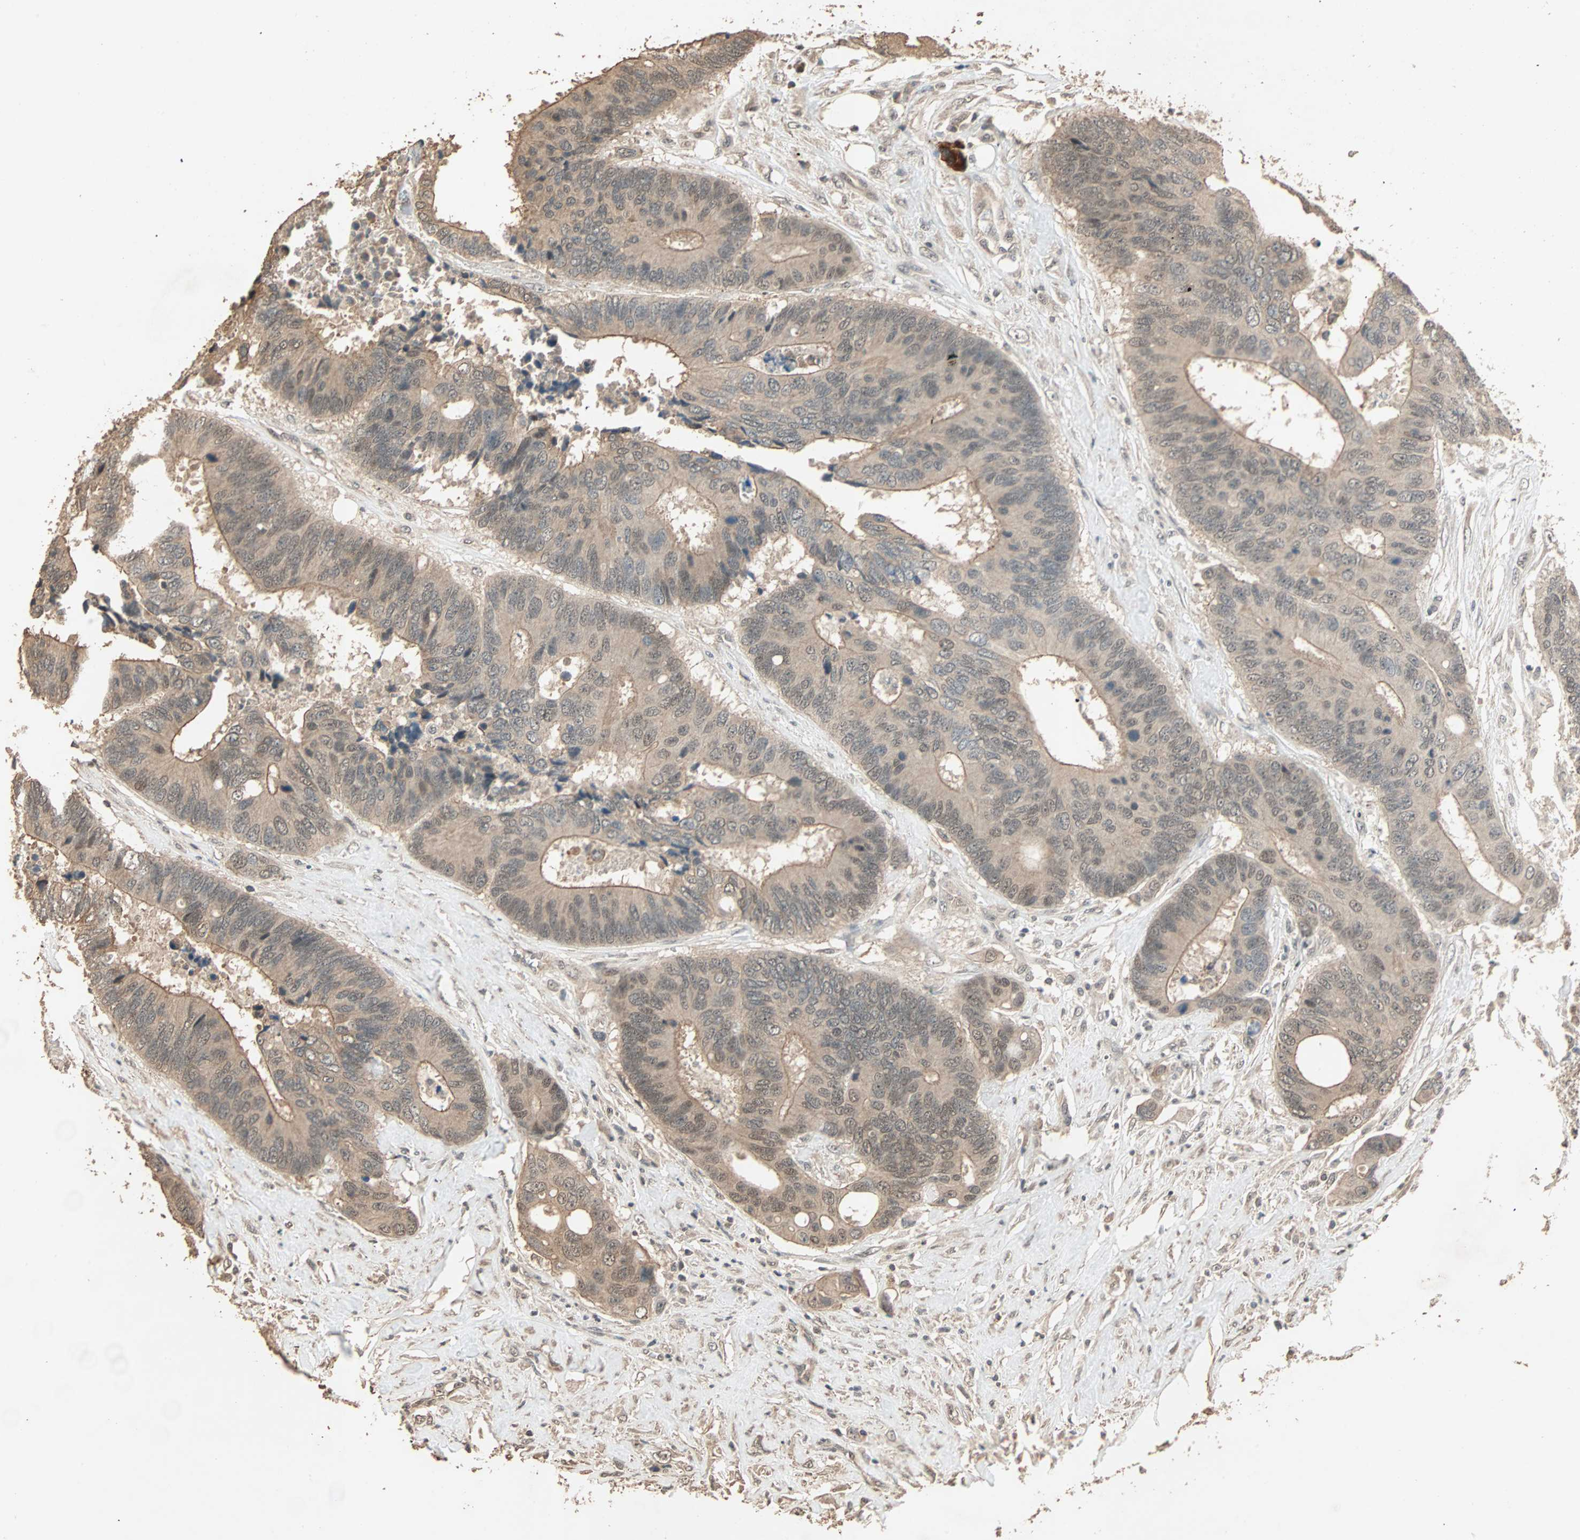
{"staining": {"intensity": "moderate", "quantity": ">75%", "location": "cytoplasmic/membranous,nuclear"}, "tissue": "colorectal cancer", "cell_type": "Tumor cells", "image_type": "cancer", "snomed": [{"axis": "morphology", "description": "Adenocarcinoma, NOS"}, {"axis": "topography", "description": "Rectum"}], "caption": "Immunohistochemistry of colorectal adenocarcinoma demonstrates medium levels of moderate cytoplasmic/membranous and nuclear positivity in about >75% of tumor cells.", "gene": "ZBTB33", "patient": {"sex": "male", "age": 55}}